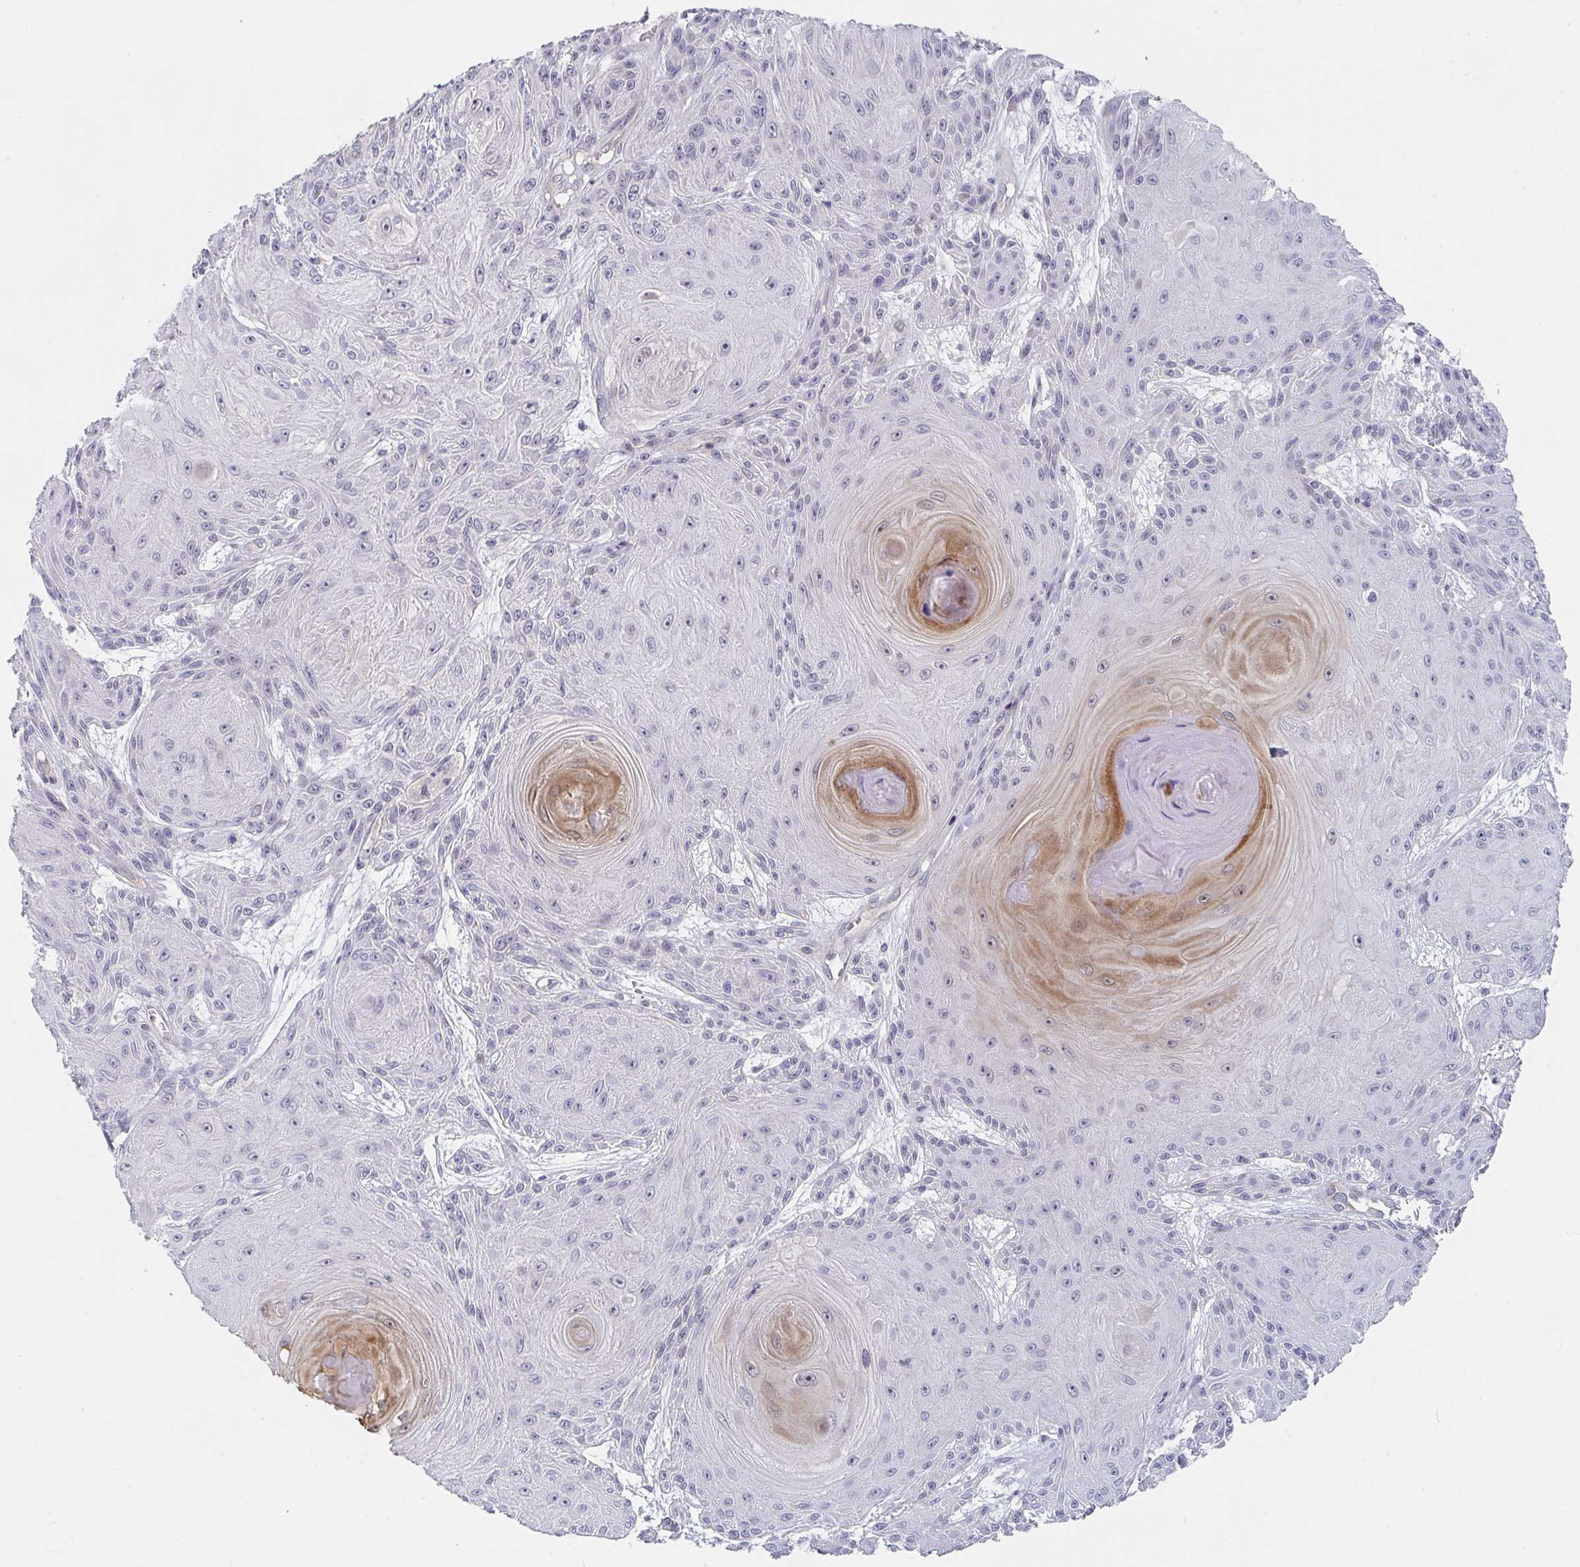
{"staining": {"intensity": "weak", "quantity": "<25%", "location": "nuclear"}, "tissue": "skin cancer", "cell_type": "Tumor cells", "image_type": "cancer", "snomed": [{"axis": "morphology", "description": "Squamous cell carcinoma, NOS"}, {"axis": "topography", "description": "Skin"}], "caption": "High magnification brightfield microscopy of skin cancer (squamous cell carcinoma) stained with DAB (3,3'-diaminobenzidine) (brown) and counterstained with hematoxylin (blue): tumor cells show no significant positivity. The staining was performed using DAB (3,3'-diaminobenzidine) to visualize the protein expression in brown, while the nuclei were stained in blue with hematoxylin (Magnification: 20x).", "gene": "FAM156B", "patient": {"sex": "male", "age": 88}}